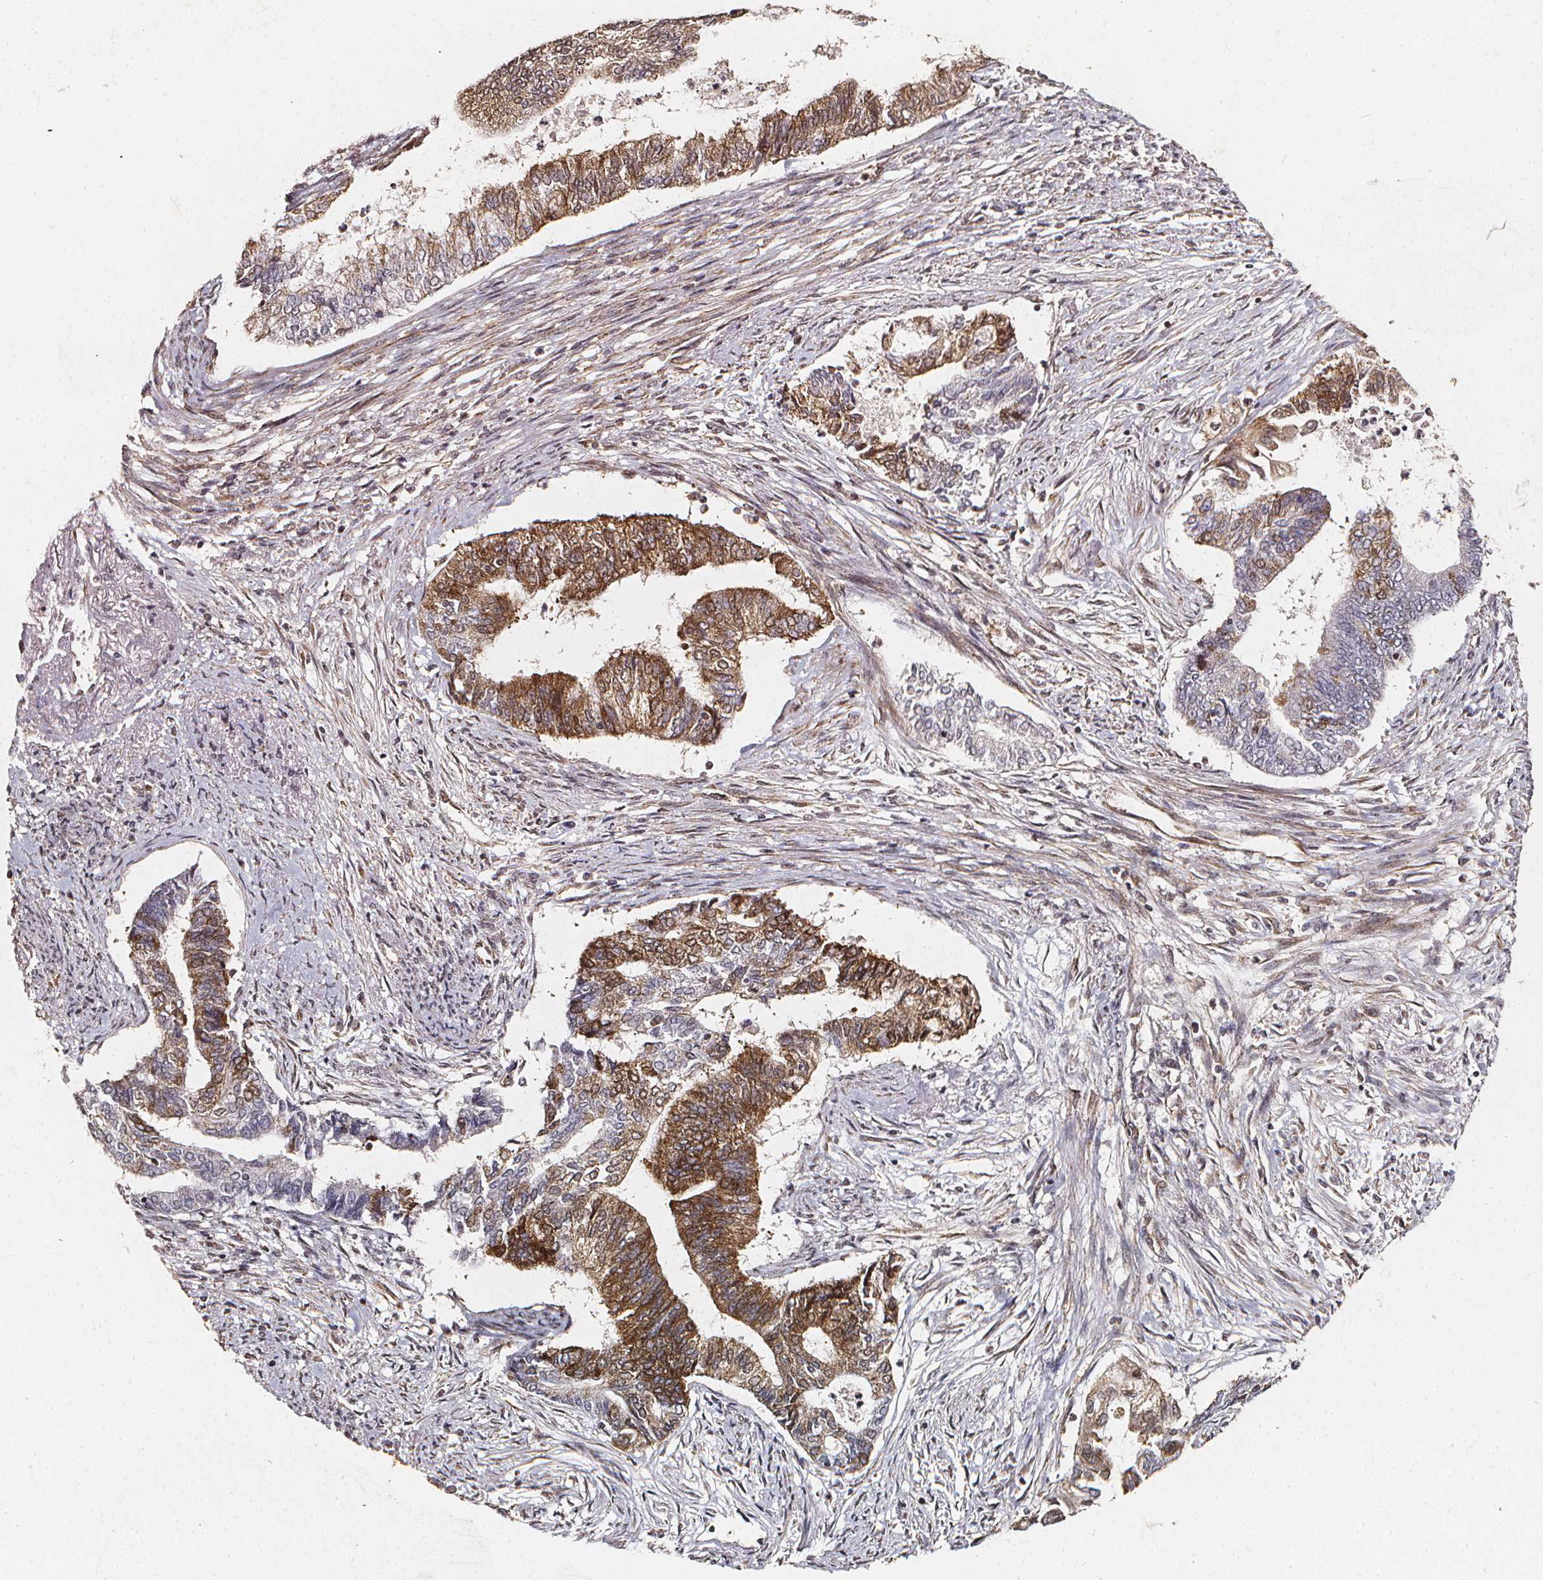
{"staining": {"intensity": "moderate", "quantity": ">75%", "location": "cytoplasmic/membranous"}, "tissue": "endometrial cancer", "cell_type": "Tumor cells", "image_type": "cancer", "snomed": [{"axis": "morphology", "description": "Adenocarcinoma, NOS"}, {"axis": "topography", "description": "Endometrium"}], "caption": "Protein staining of endometrial adenocarcinoma tissue demonstrates moderate cytoplasmic/membranous expression in about >75% of tumor cells.", "gene": "SMN1", "patient": {"sex": "female", "age": 65}}